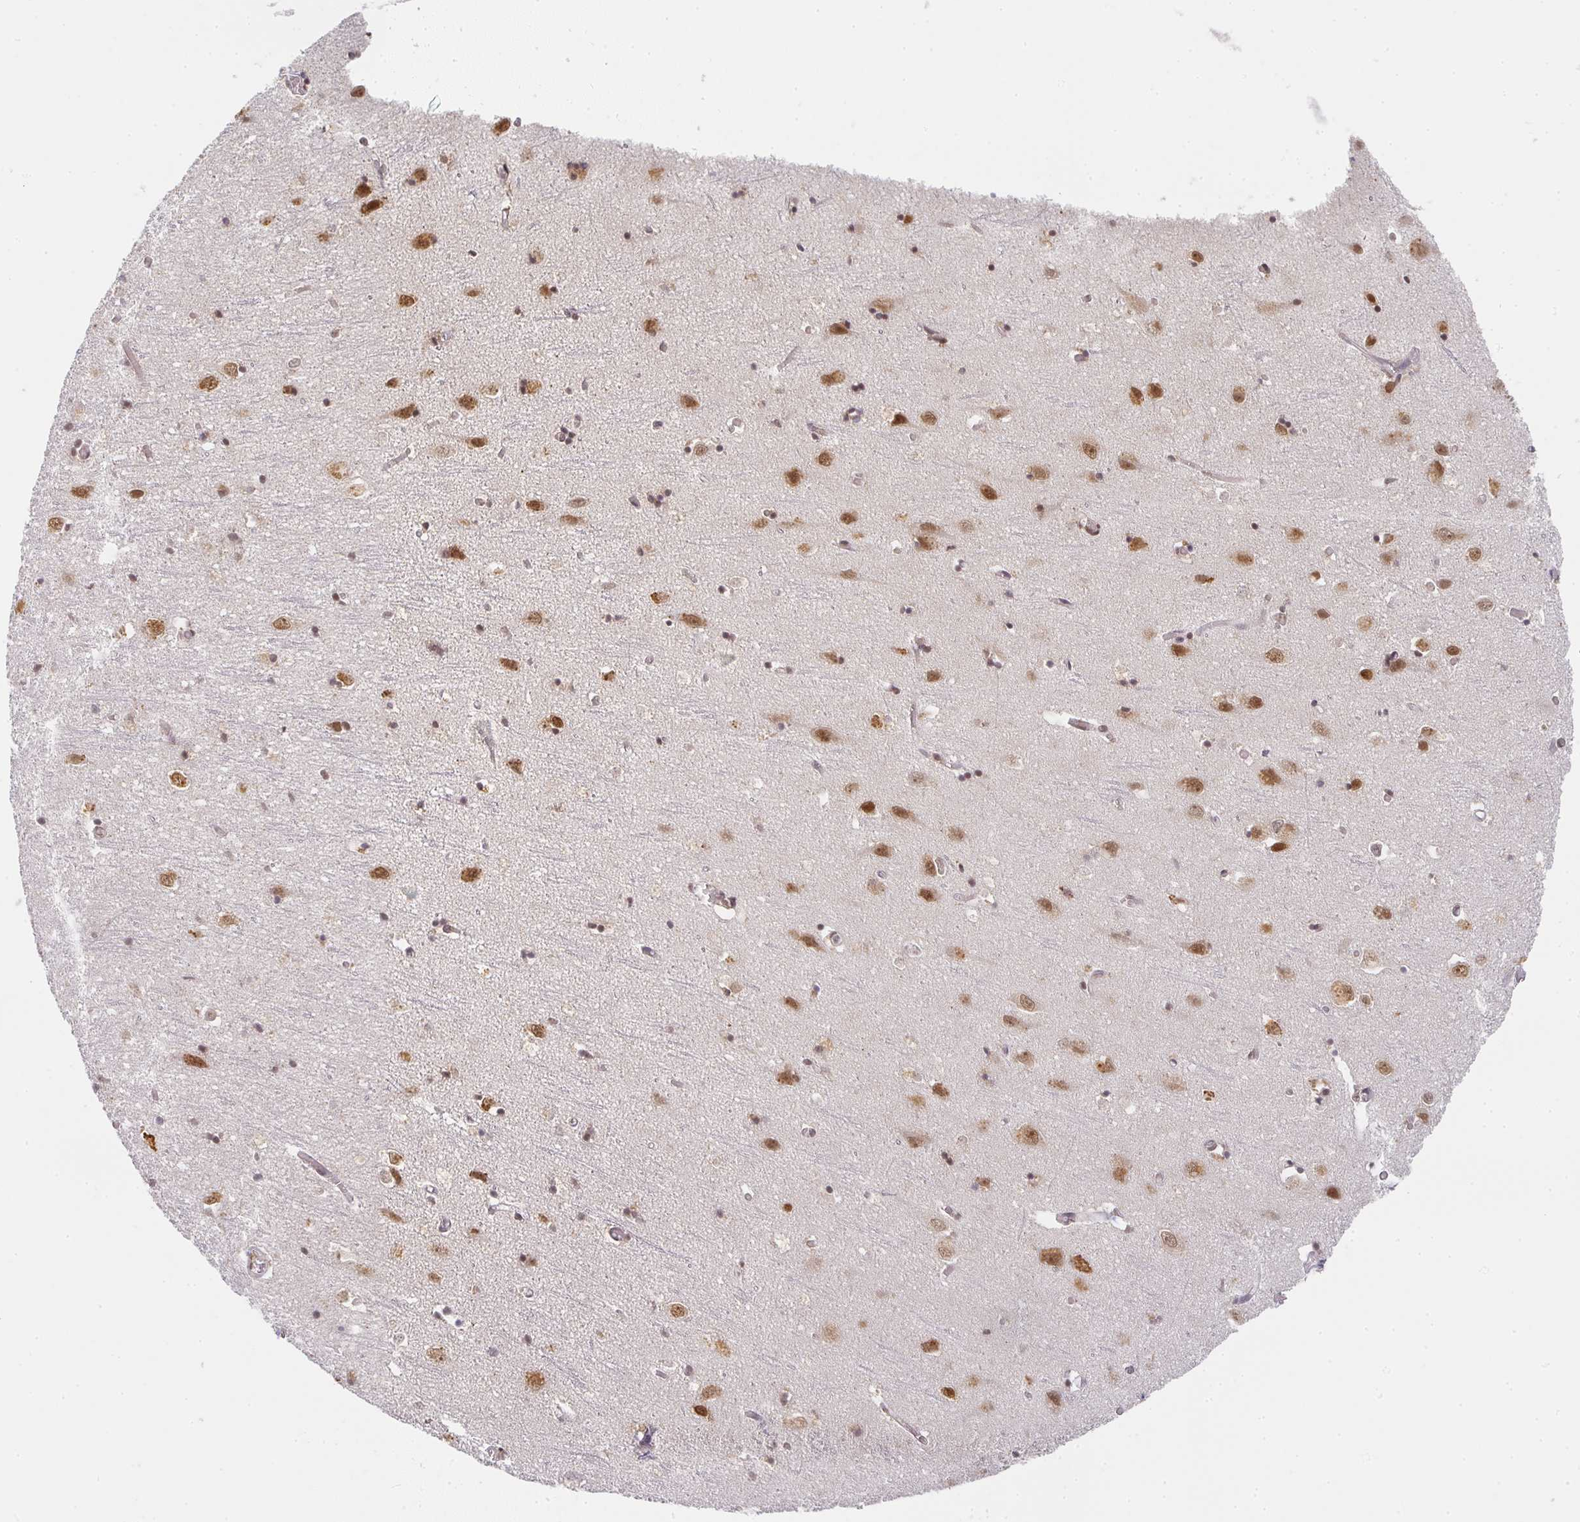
{"staining": {"intensity": "weak", "quantity": "<25%", "location": "nuclear"}, "tissue": "cerebral cortex", "cell_type": "Endothelial cells", "image_type": "normal", "snomed": [{"axis": "morphology", "description": "Normal tissue, NOS"}, {"axis": "topography", "description": "Cerebral cortex"}], "caption": "This is an immunohistochemistry (IHC) micrograph of normal human cerebral cortex. There is no positivity in endothelial cells.", "gene": "SMARCA2", "patient": {"sex": "male", "age": 70}}